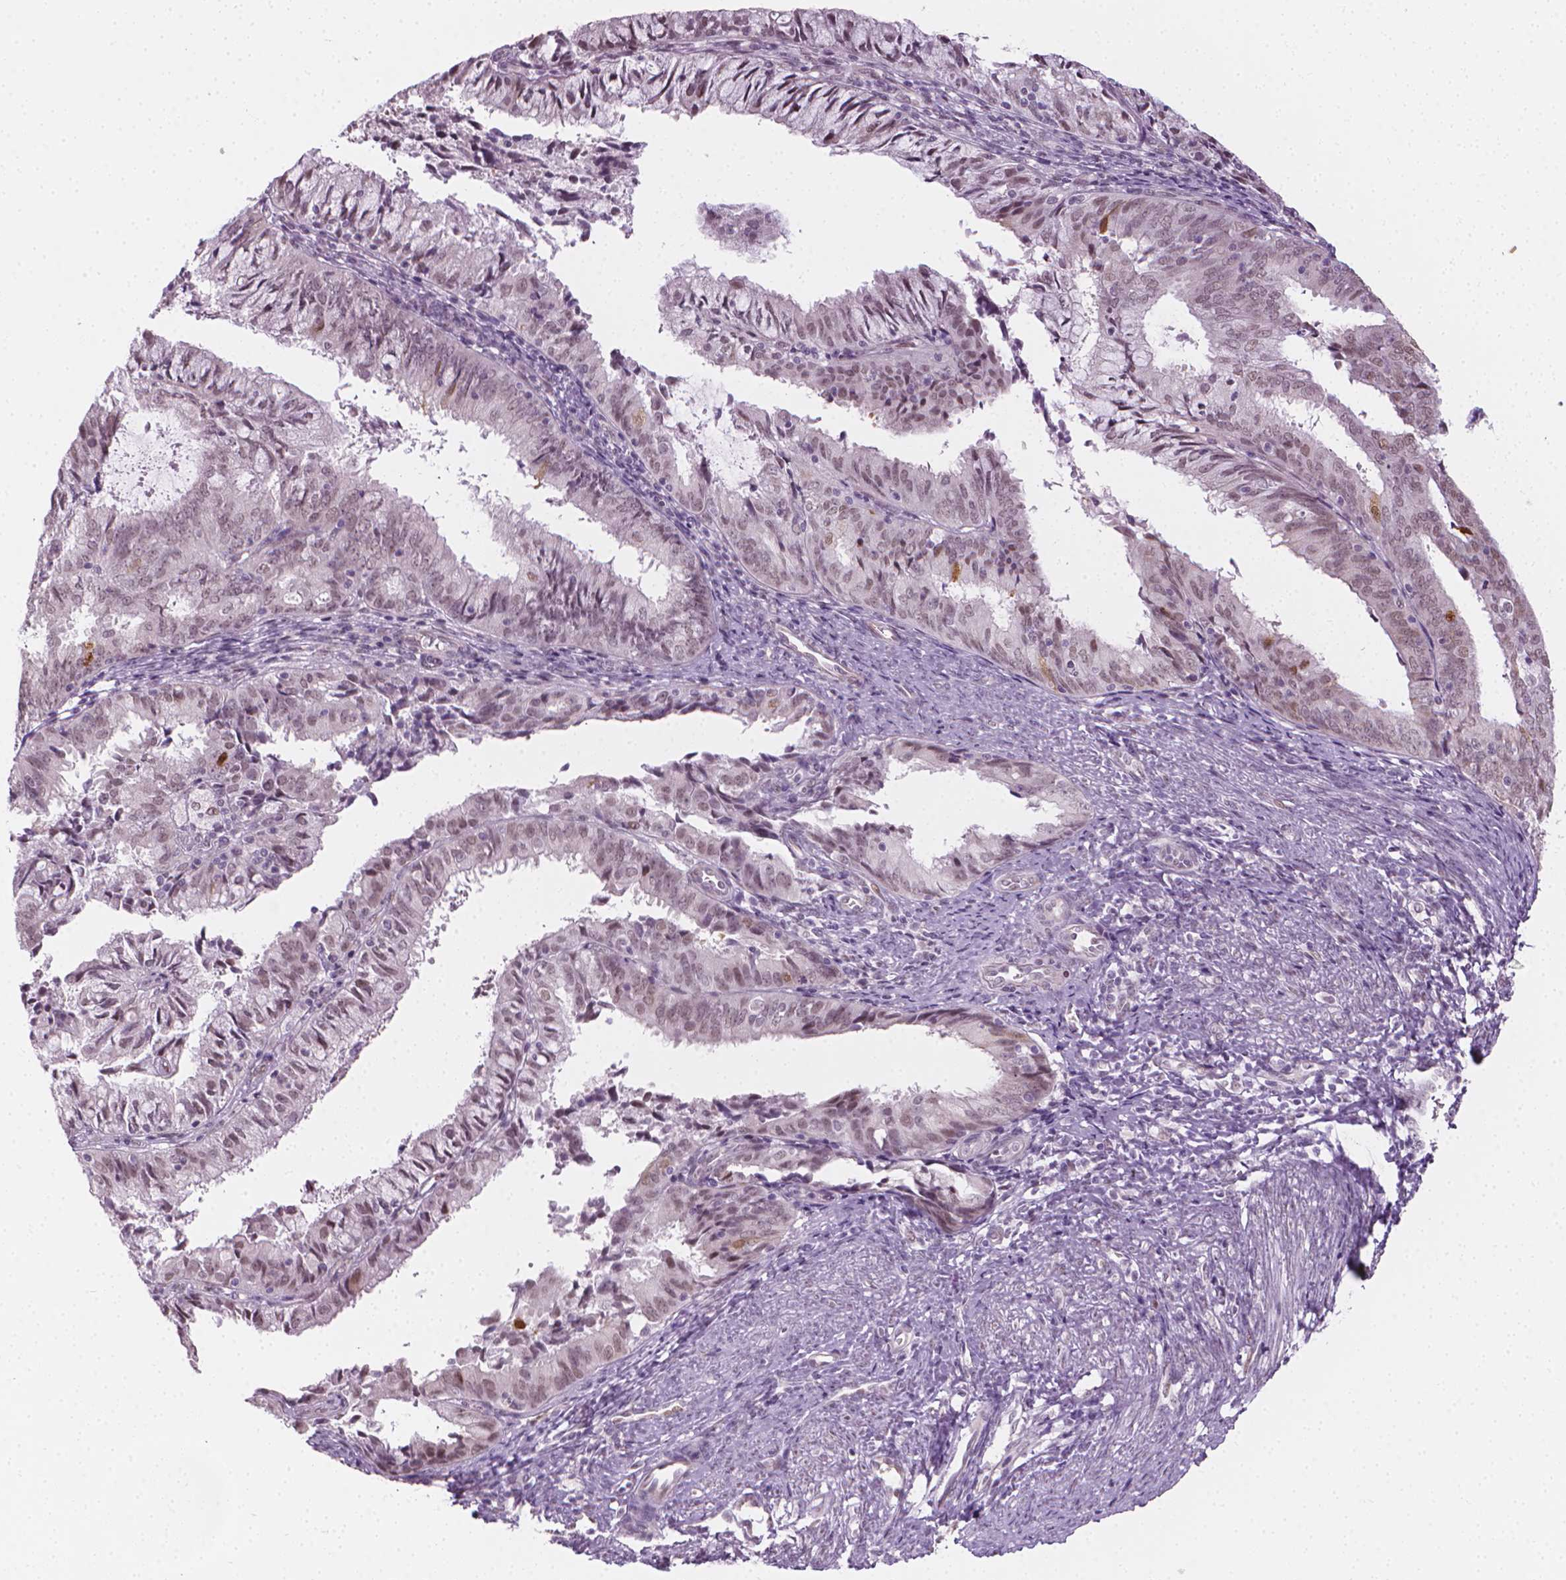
{"staining": {"intensity": "weak", "quantity": "25%-75%", "location": "nuclear"}, "tissue": "endometrial cancer", "cell_type": "Tumor cells", "image_type": "cancer", "snomed": [{"axis": "morphology", "description": "Adenocarcinoma, NOS"}, {"axis": "topography", "description": "Endometrium"}], "caption": "Endometrial cancer (adenocarcinoma) stained for a protein displays weak nuclear positivity in tumor cells.", "gene": "CDKN1C", "patient": {"sex": "female", "age": 57}}